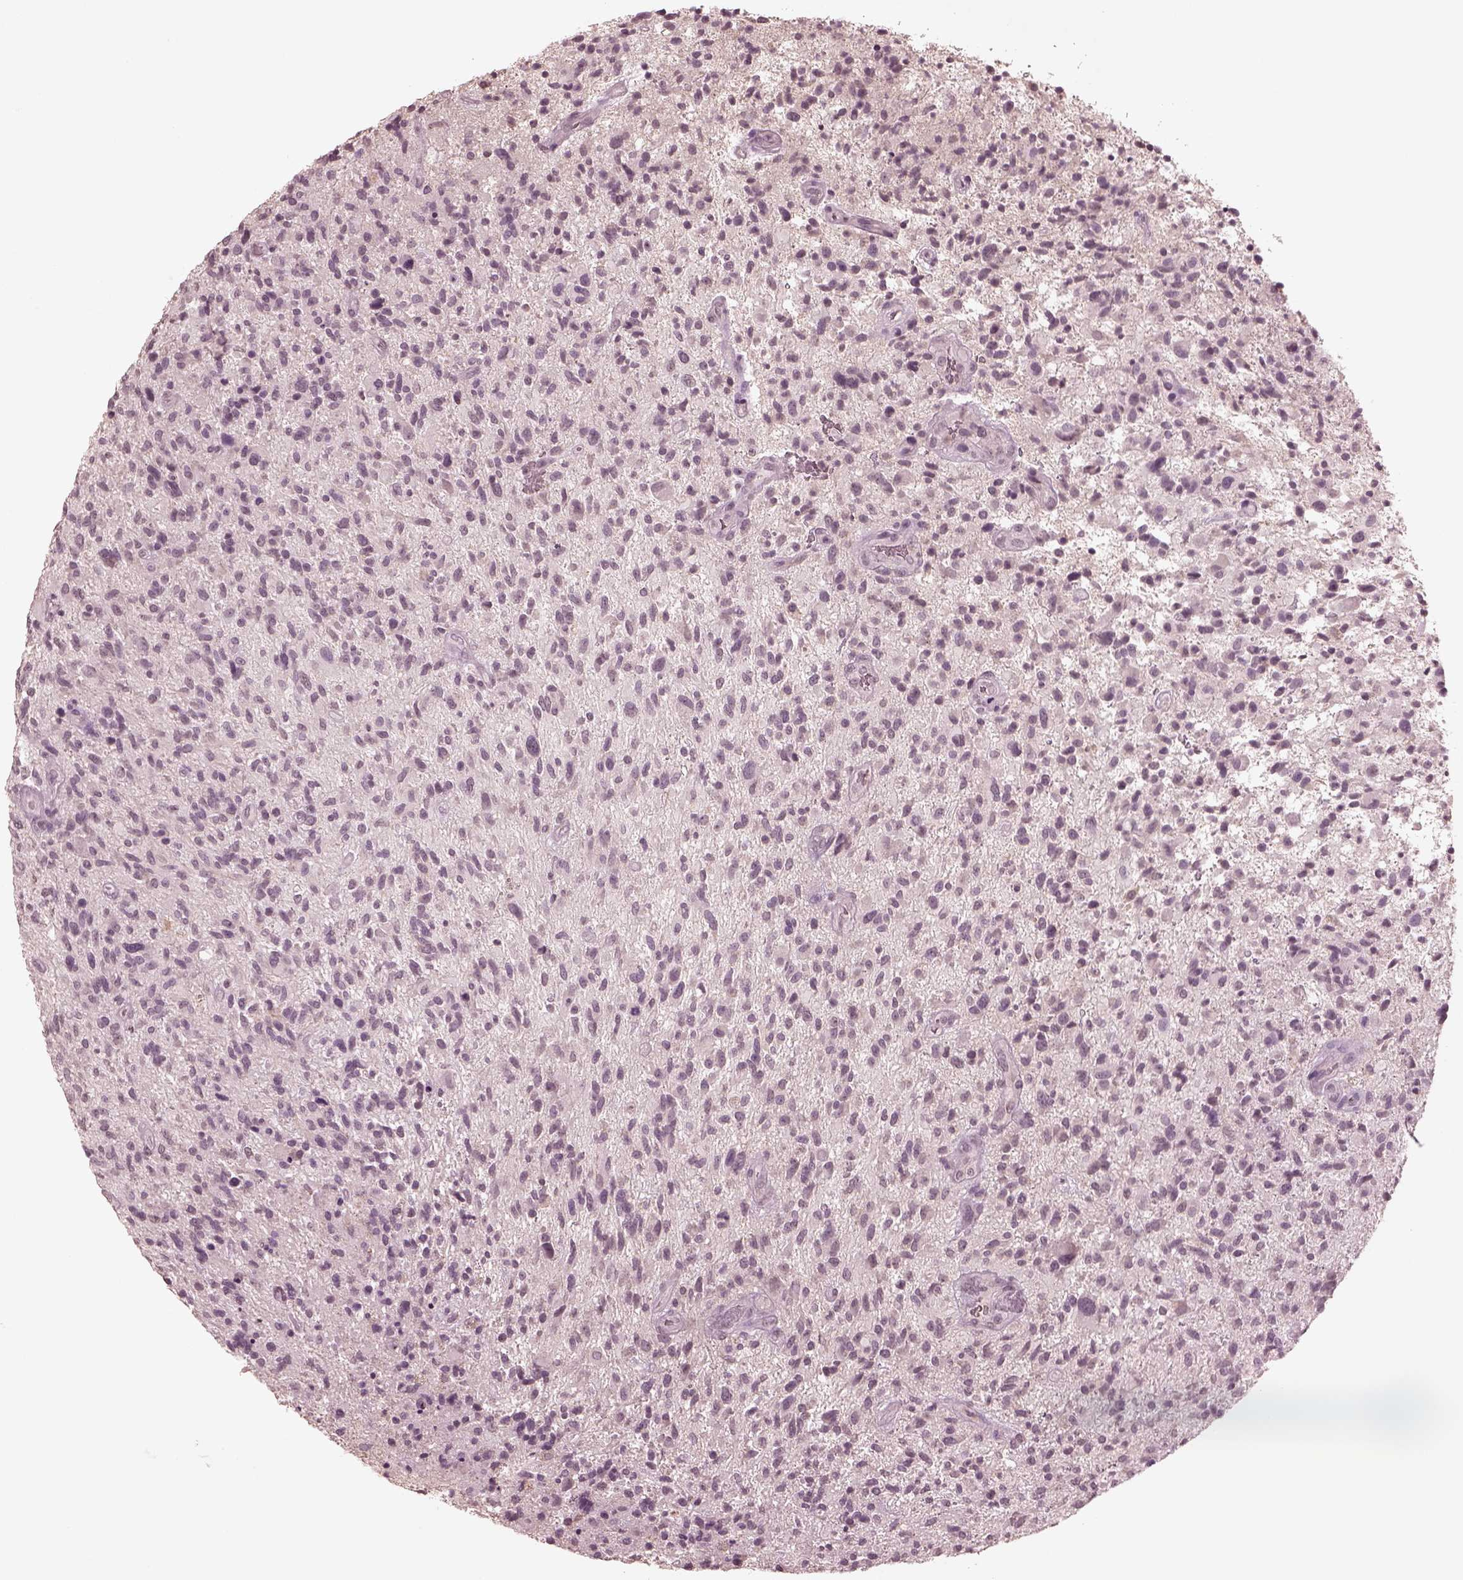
{"staining": {"intensity": "negative", "quantity": "none", "location": "none"}, "tissue": "glioma", "cell_type": "Tumor cells", "image_type": "cancer", "snomed": [{"axis": "morphology", "description": "Glioma, malignant, High grade"}, {"axis": "topography", "description": "Brain"}], "caption": "DAB immunohistochemical staining of human glioma shows no significant positivity in tumor cells. The staining is performed using DAB brown chromogen with nuclei counter-stained in using hematoxylin.", "gene": "KRT79", "patient": {"sex": "male", "age": 47}}